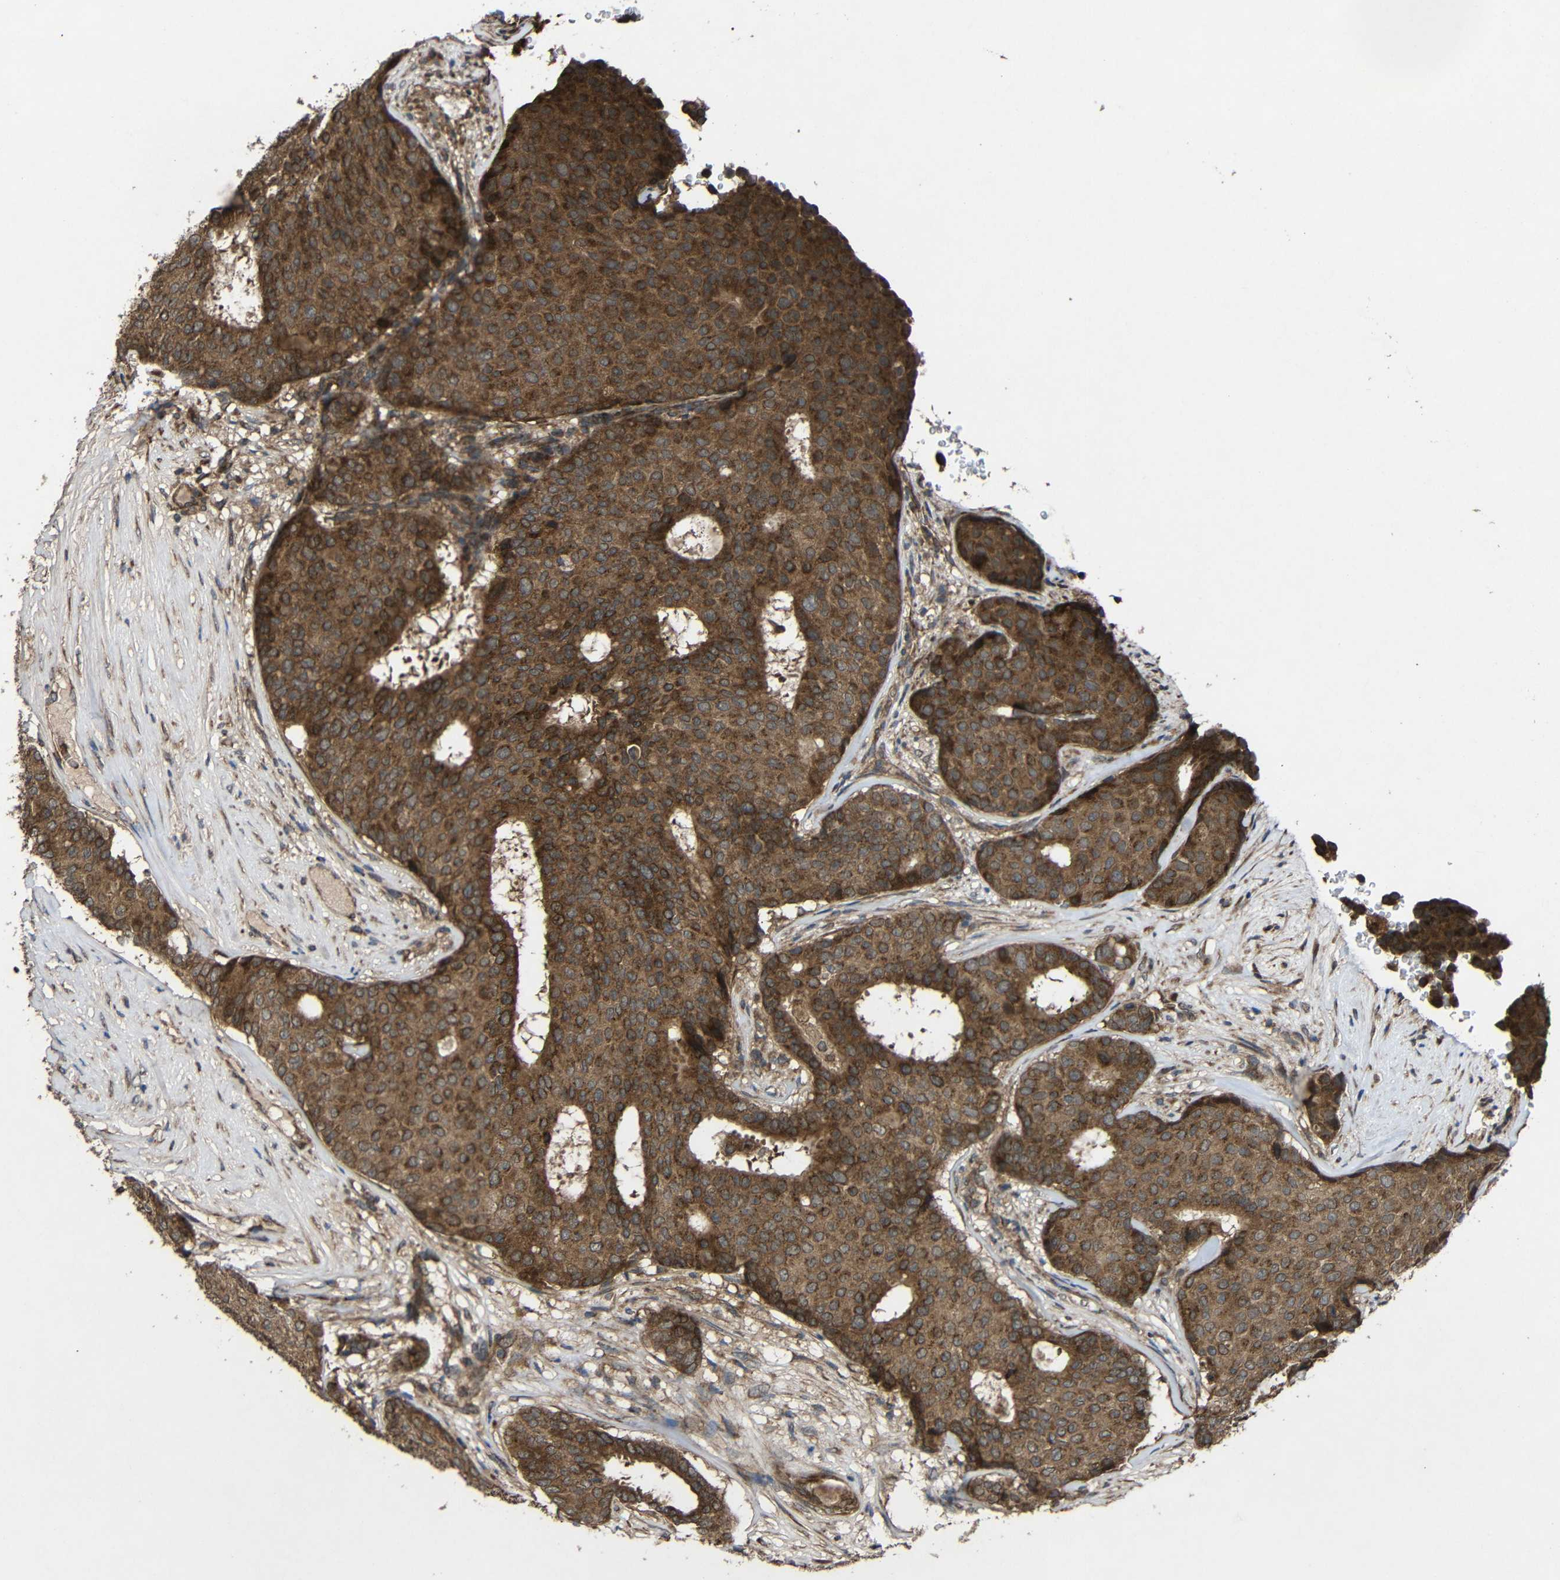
{"staining": {"intensity": "strong", "quantity": ">75%", "location": "cytoplasmic/membranous"}, "tissue": "breast cancer", "cell_type": "Tumor cells", "image_type": "cancer", "snomed": [{"axis": "morphology", "description": "Duct carcinoma"}, {"axis": "topography", "description": "Breast"}], "caption": "Immunohistochemistry (IHC) photomicrograph of neoplastic tissue: breast cancer (invasive ductal carcinoma) stained using immunohistochemistry (IHC) reveals high levels of strong protein expression localized specifically in the cytoplasmic/membranous of tumor cells, appearing as a cytoplasmic/membranous brown color.", "gene": "C1GALT1", "patient": {"sex": "female", "age": 75}}